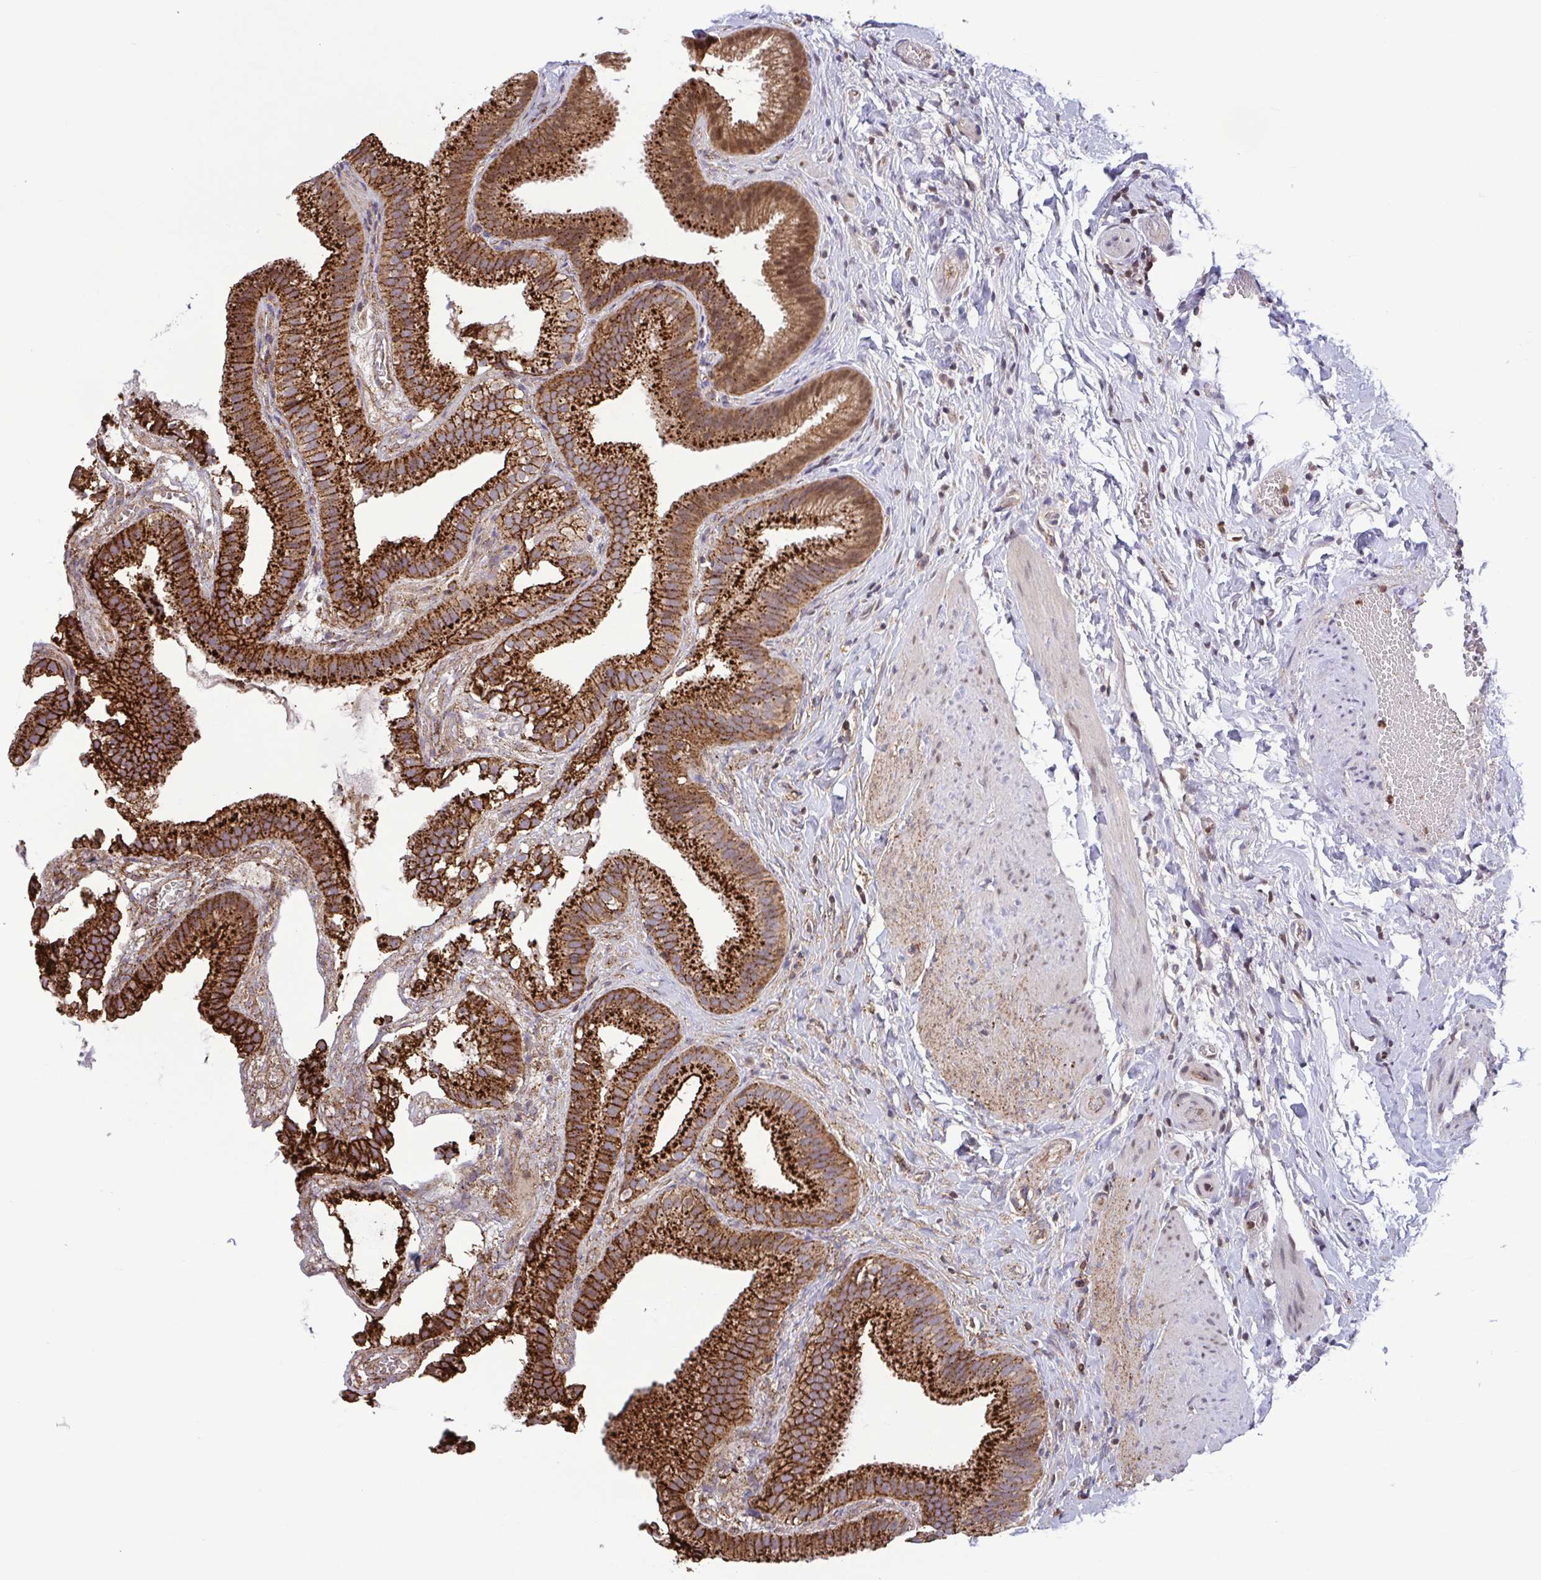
{"staining": {"intensity": "strong", "quantity": ">75%", "location": "cytoplasmic/membranous"}, "tissue": "gallbladder", "cell_type": "Glandular cells", "image_type": "normal", "snomed": [{"axis": "morphology", "description": "Normal tissue, NOS"}, {"axis": "topography", "description": "Gallbladder"}], "caption": "Immunohistochemistry image of normal gallbladder: human gallbladder stained using immunohistochemistry (IHC) displays high levels of strong protein expression localized specifically in the cytoplasmic/membranous of glandular cells, appearing as a cytoplasmic/membranous brown color.", "gene": "CHMP1B", "patient": {"sex": "female", "age": 63}}